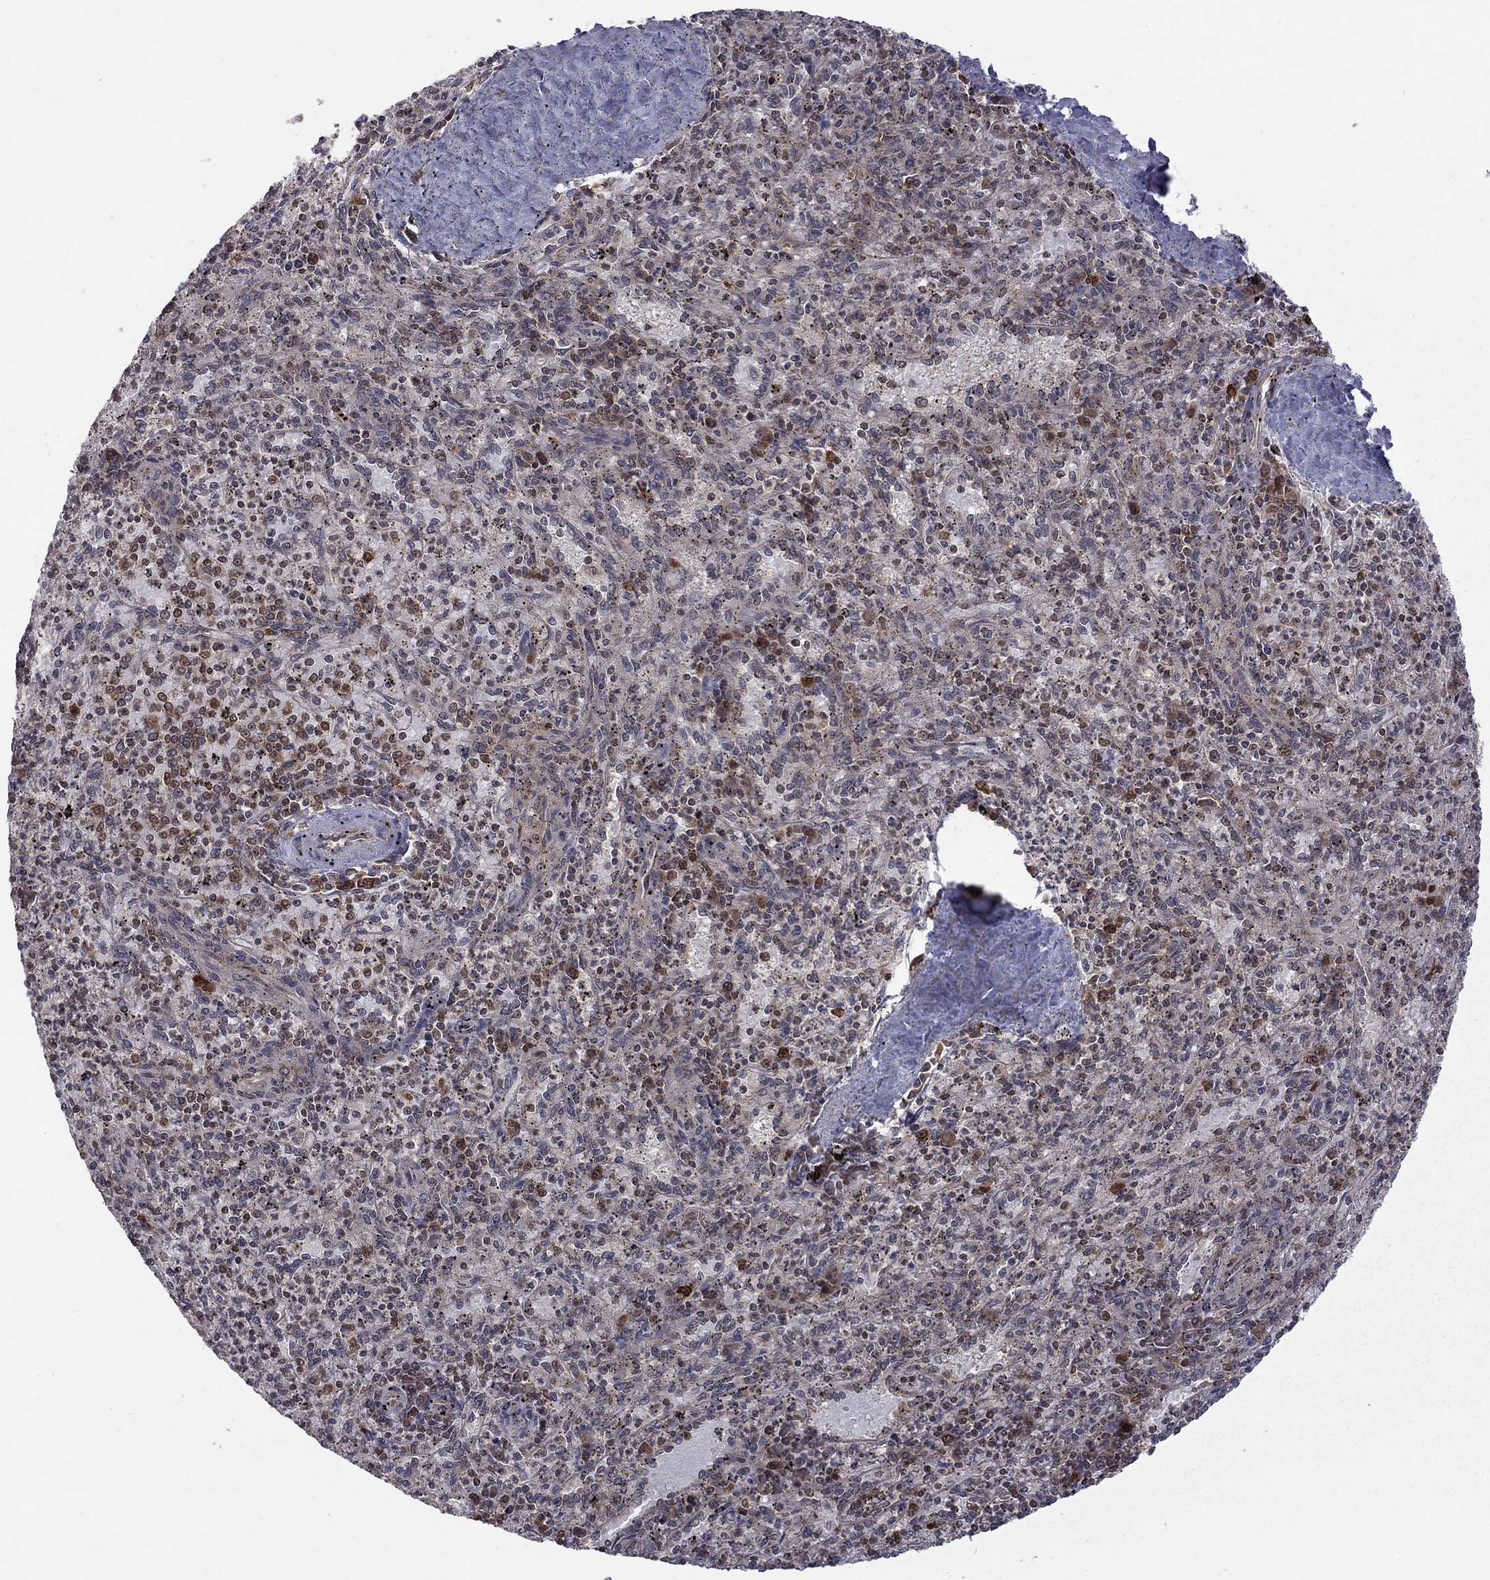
{"staining": {"intensity": "strong", "quantity": "<25%", "location": "cytoplasmic/membranous"}, "tissue": "spleen", "cell_type": "Cells in red pulp", "image_type": "normal", "snomed": [{"axis": "morphology", "description": "Normal tissue, NOS"}, {"axis": "topography", "description": "Spleen"}], "caption": "This histopathology image displays unremarkable spleen stained with immunohistochemistry to label a protein in brown. The cytoplasmic/membranous of cells in red pulp show strong positivity for the protein. Nuclei are counter-stained blue.", "gene": "NAA50", "patient": {"sex": "male", "age": 60}}